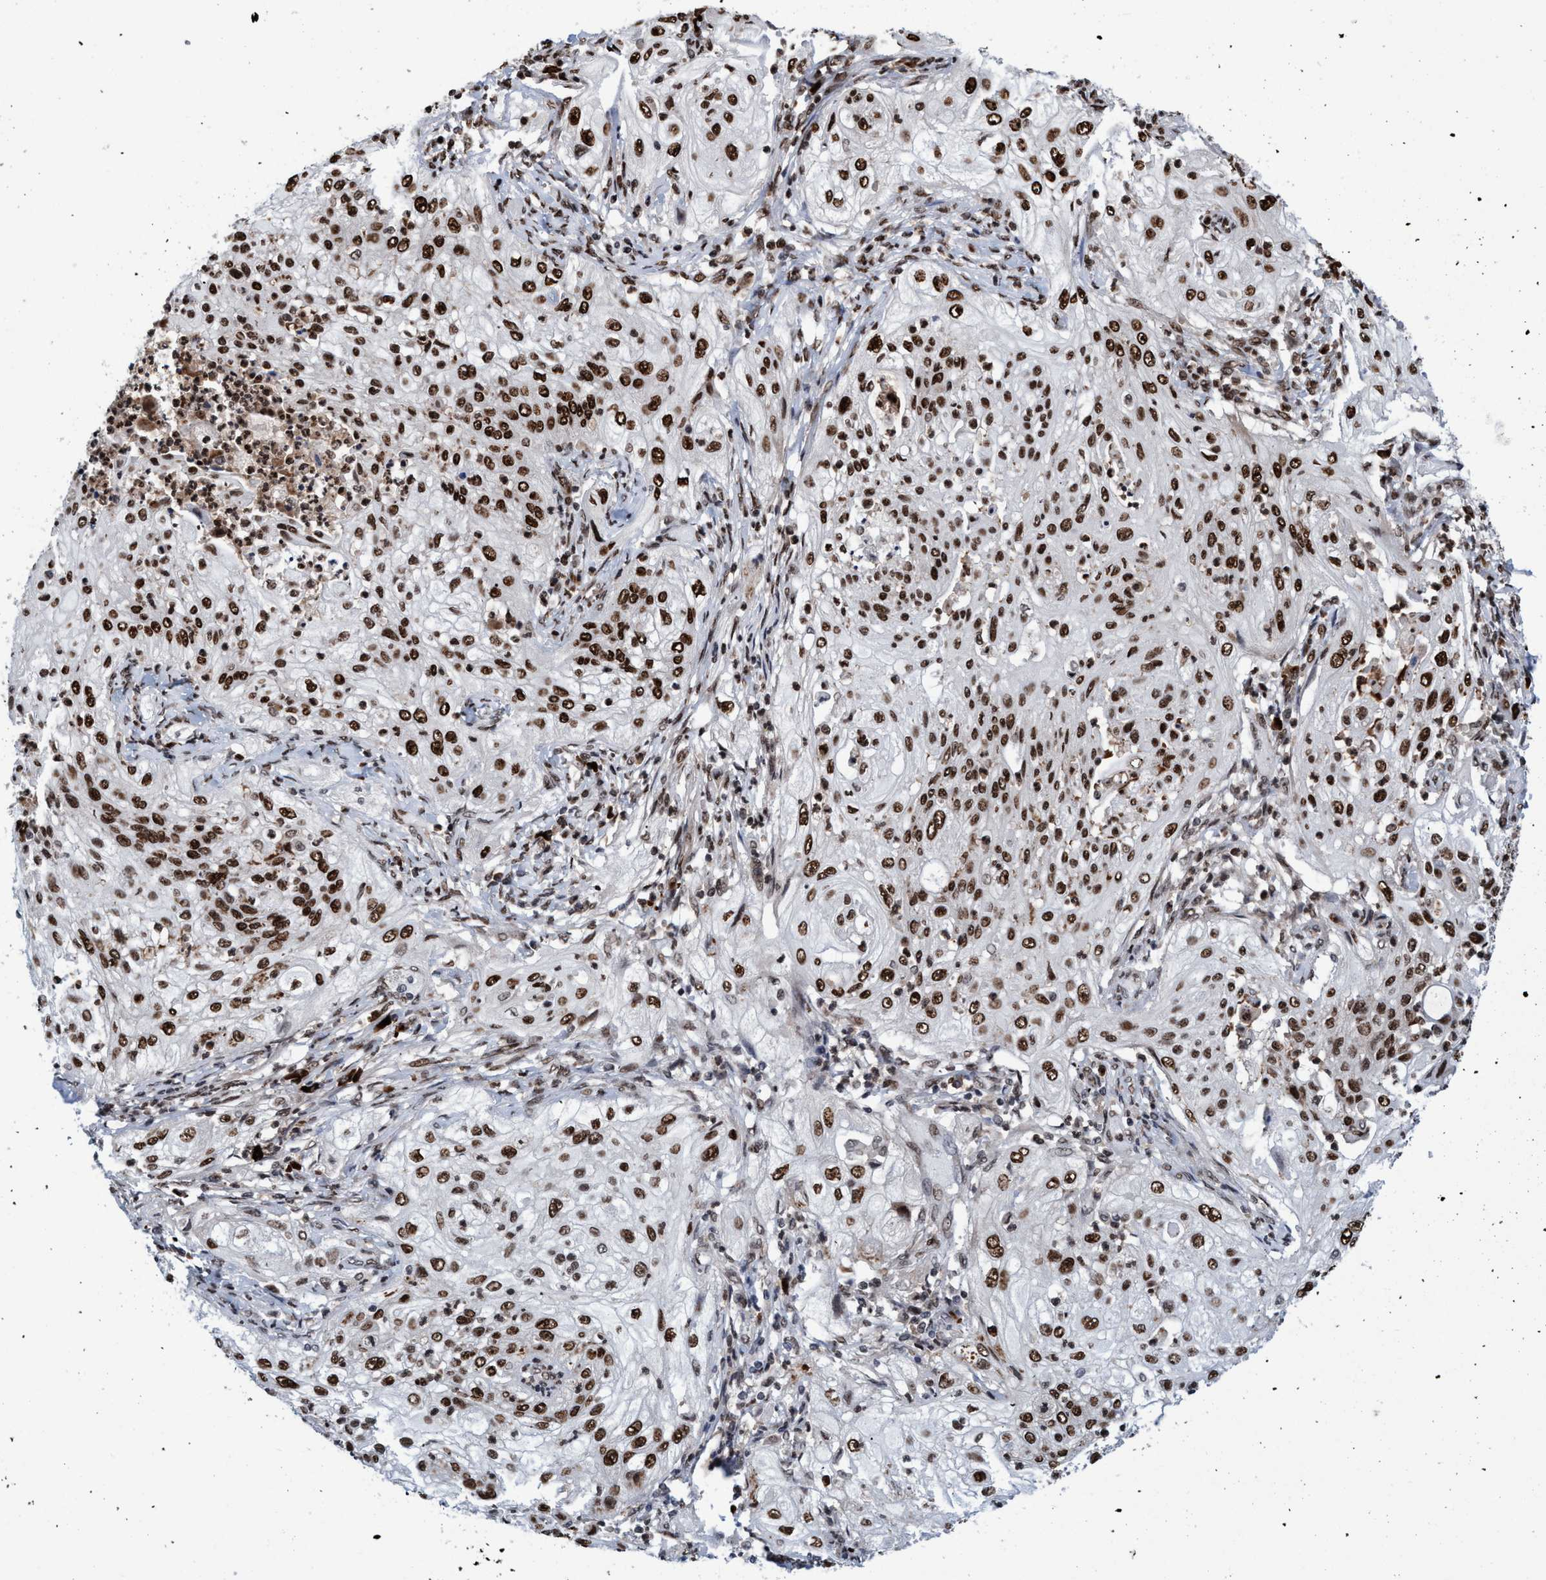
{"staining": {"intensity": "strong", "quantity": ">75%", "location": "nuclear"}, "tissue": "lung cancer", "cell_type": "Tumor cells", "image_type": "cancer", "snomed": [{"axis": "morphology", "description": "Inflammation, NOS"}, {"axis": "morphology", "description": "Squamous cell carcinoma, NOS"}, {"axis": "topography", "description": "Lymph node"}, {"axis": "topography", "description": "Soft tissue"}, {"axis": "topography", "description": "Lung"}], "caption": "Human lung cancer stained with a brown dye shows strong nuclear positive positivity in about >75% of tumor cells.", "gene": "TOPBP1", "patient": {"sex": "male", "age": 66}}